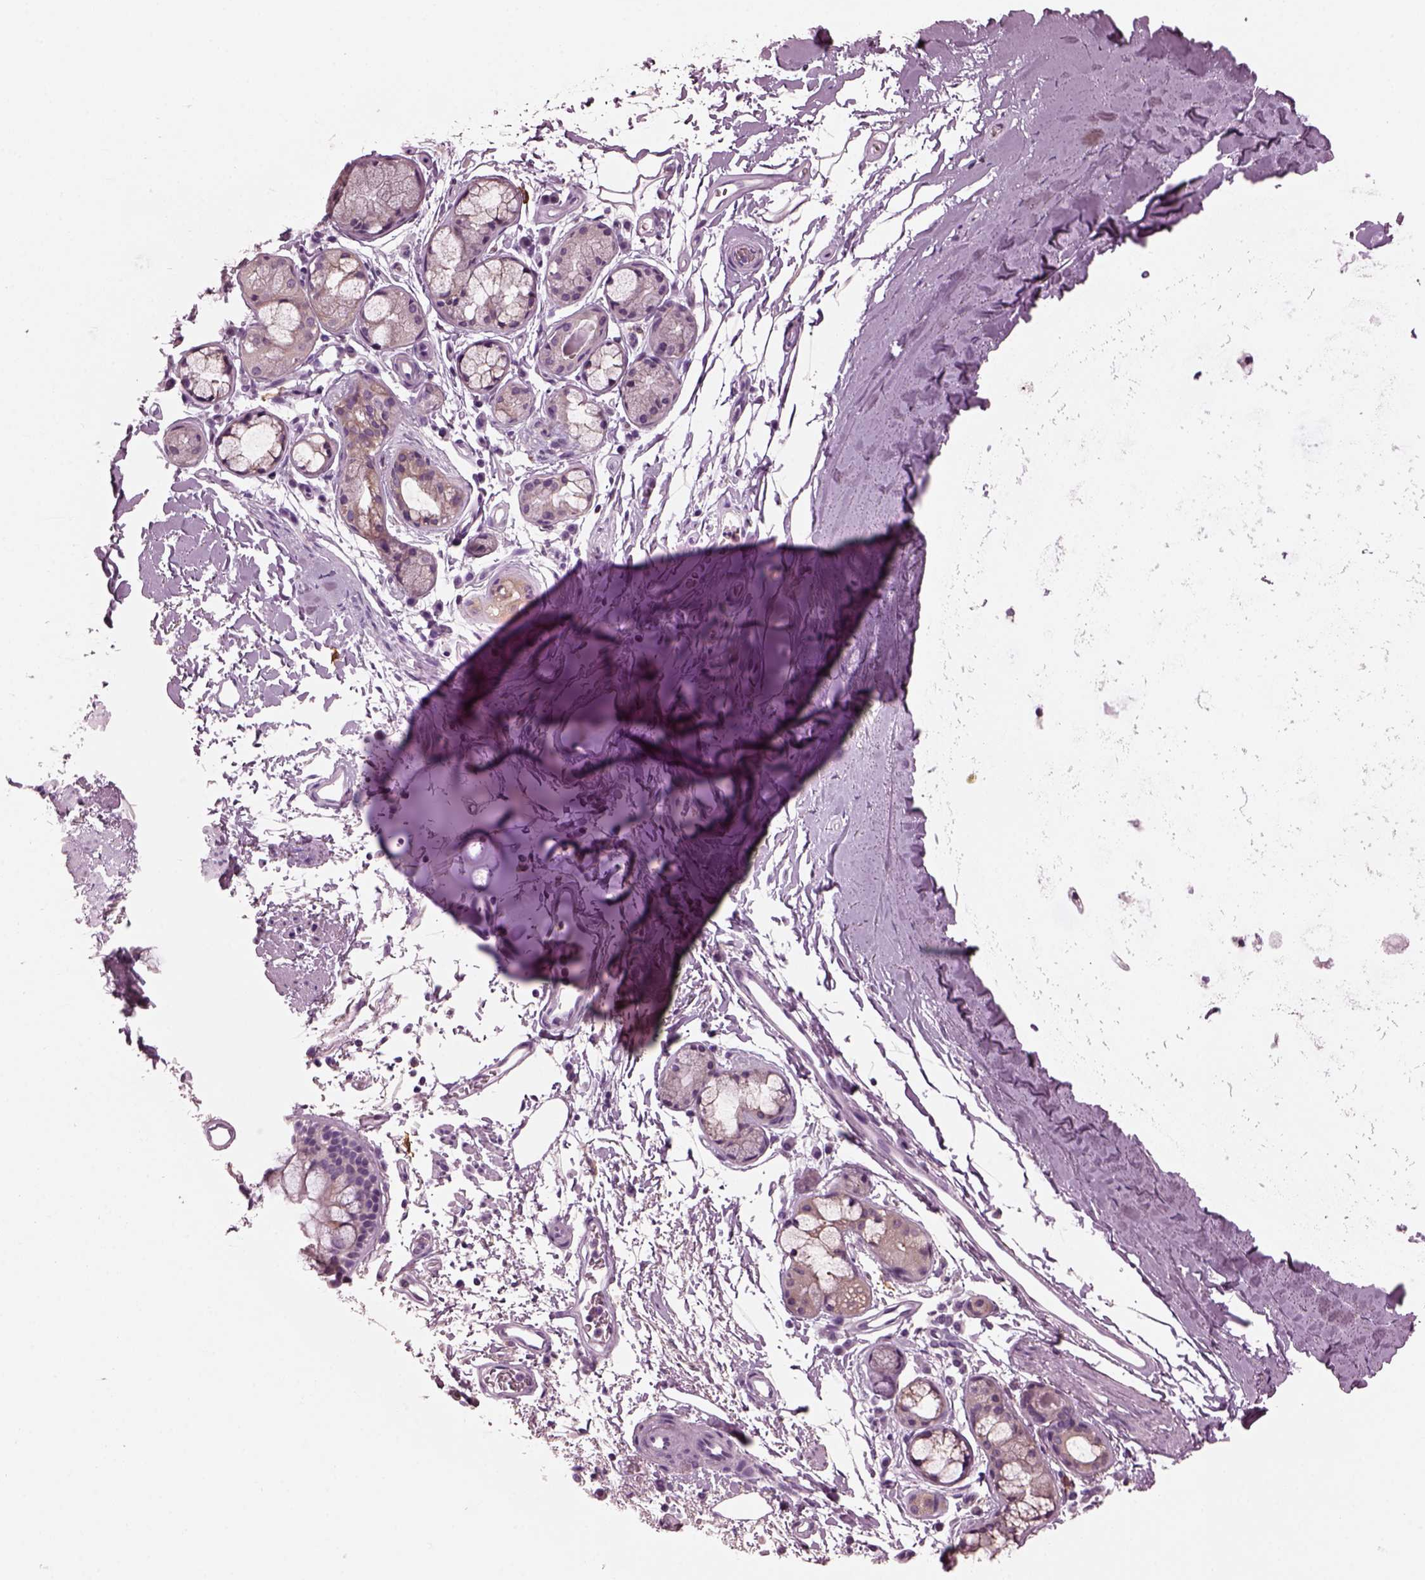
{"staining": {"intensity": "negative", "quantity": "none", "location": "none"}, "tissue": "adipose tissue", "cell_type": "Adipocytes", "image_type": "normal", "snomed": [{"axis": "morphology", "description": "Normal tissue, NOS"}, {"axis": "topography", "description": "Lymph node"}, {"axis": "topography", "description": "Bronchus"}], "caption": "High magnification brightfield microscopy of normal adipose tissue stained with DAB (brown) and counterstained with hematoxylin (blue): adipocytes show no significant staining.", "gene": "SHTN1", "patient": {"sex": "female", "age": 70}}